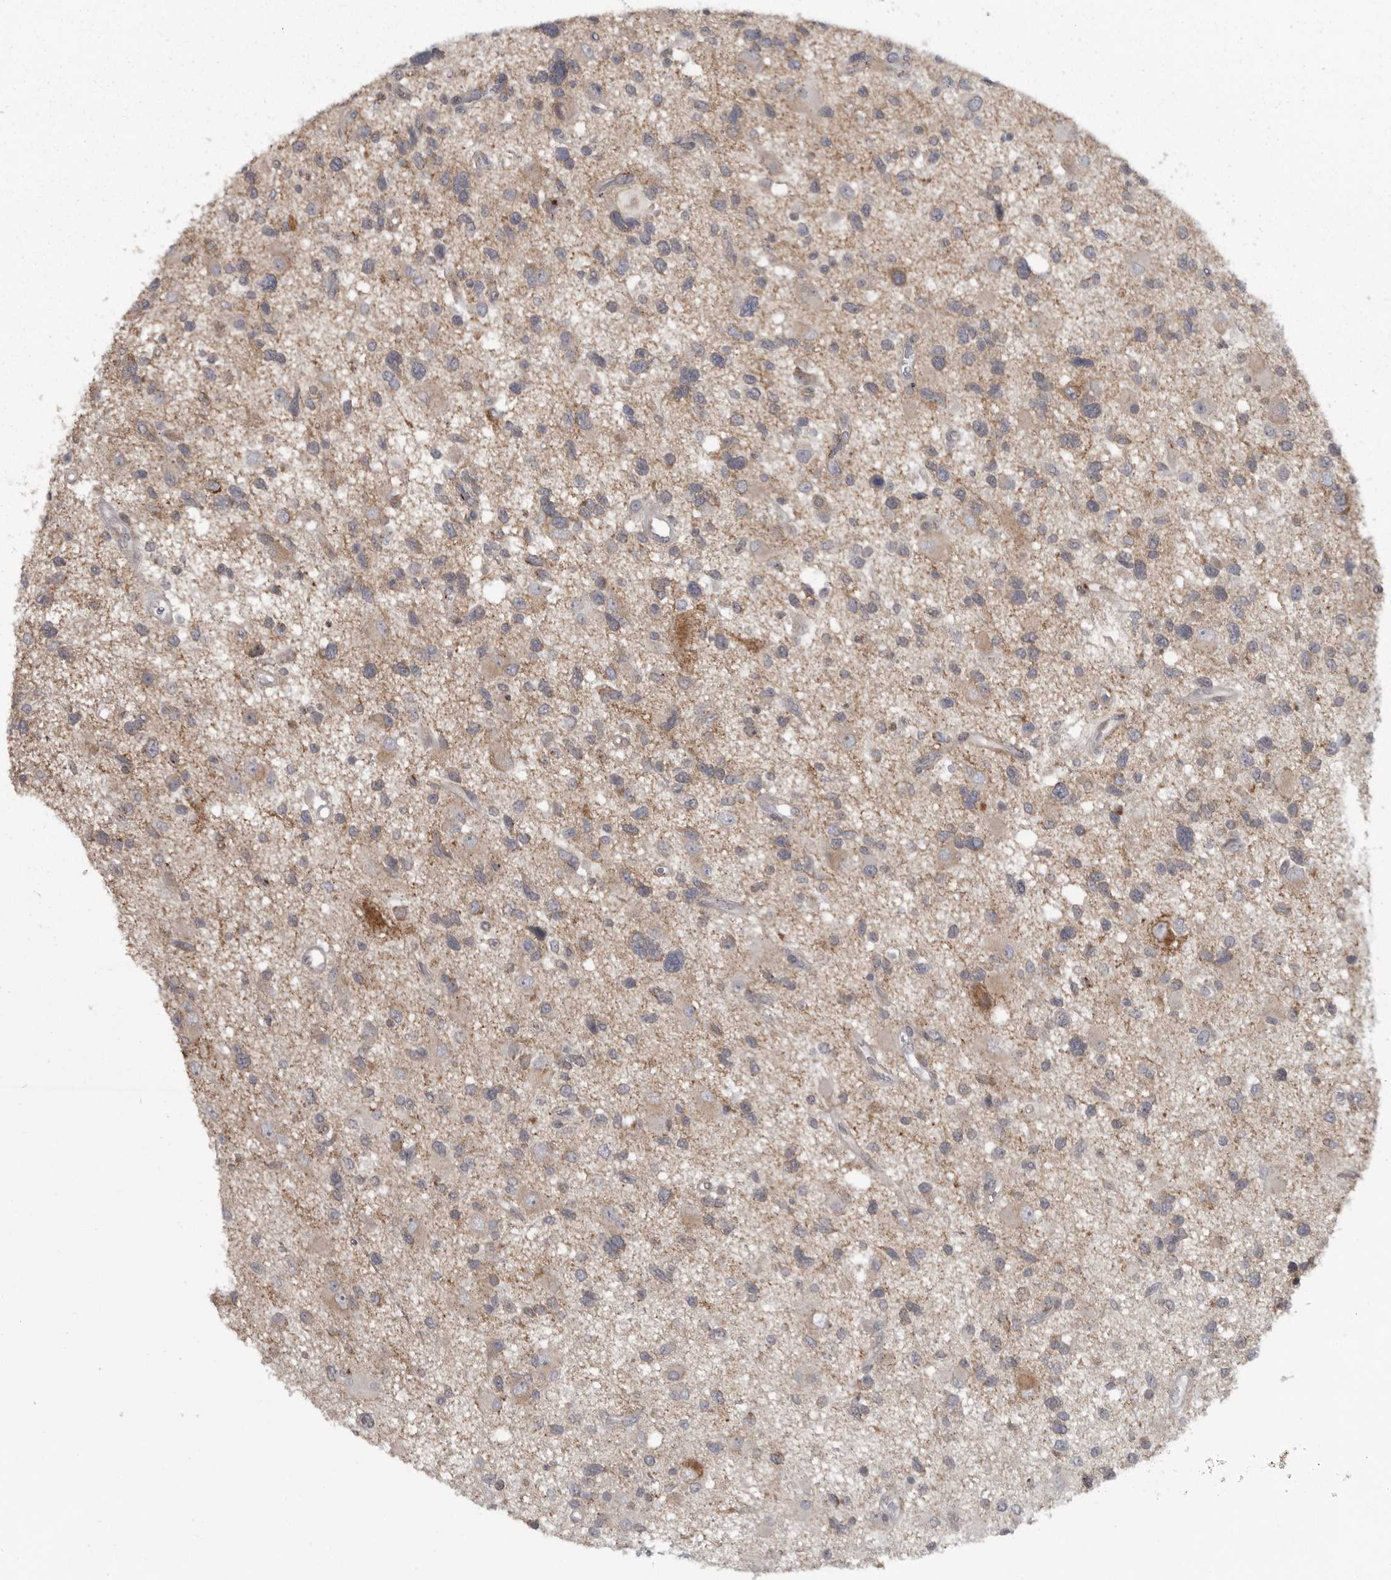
{"staining": {"intensity": "weak", "quantity": "25%-75%", "location": "cytoplasmic/membranous"}, "tissue": "glioma", "cell_type": "Tumor cells", "image_type": "cancer", "snomed": [{"axis": "morphology", "description": "Glioma, malignant, High grade"}, {"axis": "topography", "description": "Brain"}], "caption": "This is an image of immunohistochemistry (IHC) staining of malignant glioma (high-grade), which shows weak staining in the cytoplasmic/membranous of tumor cells.", "gene": "PPP1R9A", "patient": {"sex": "male", "age": 33}}